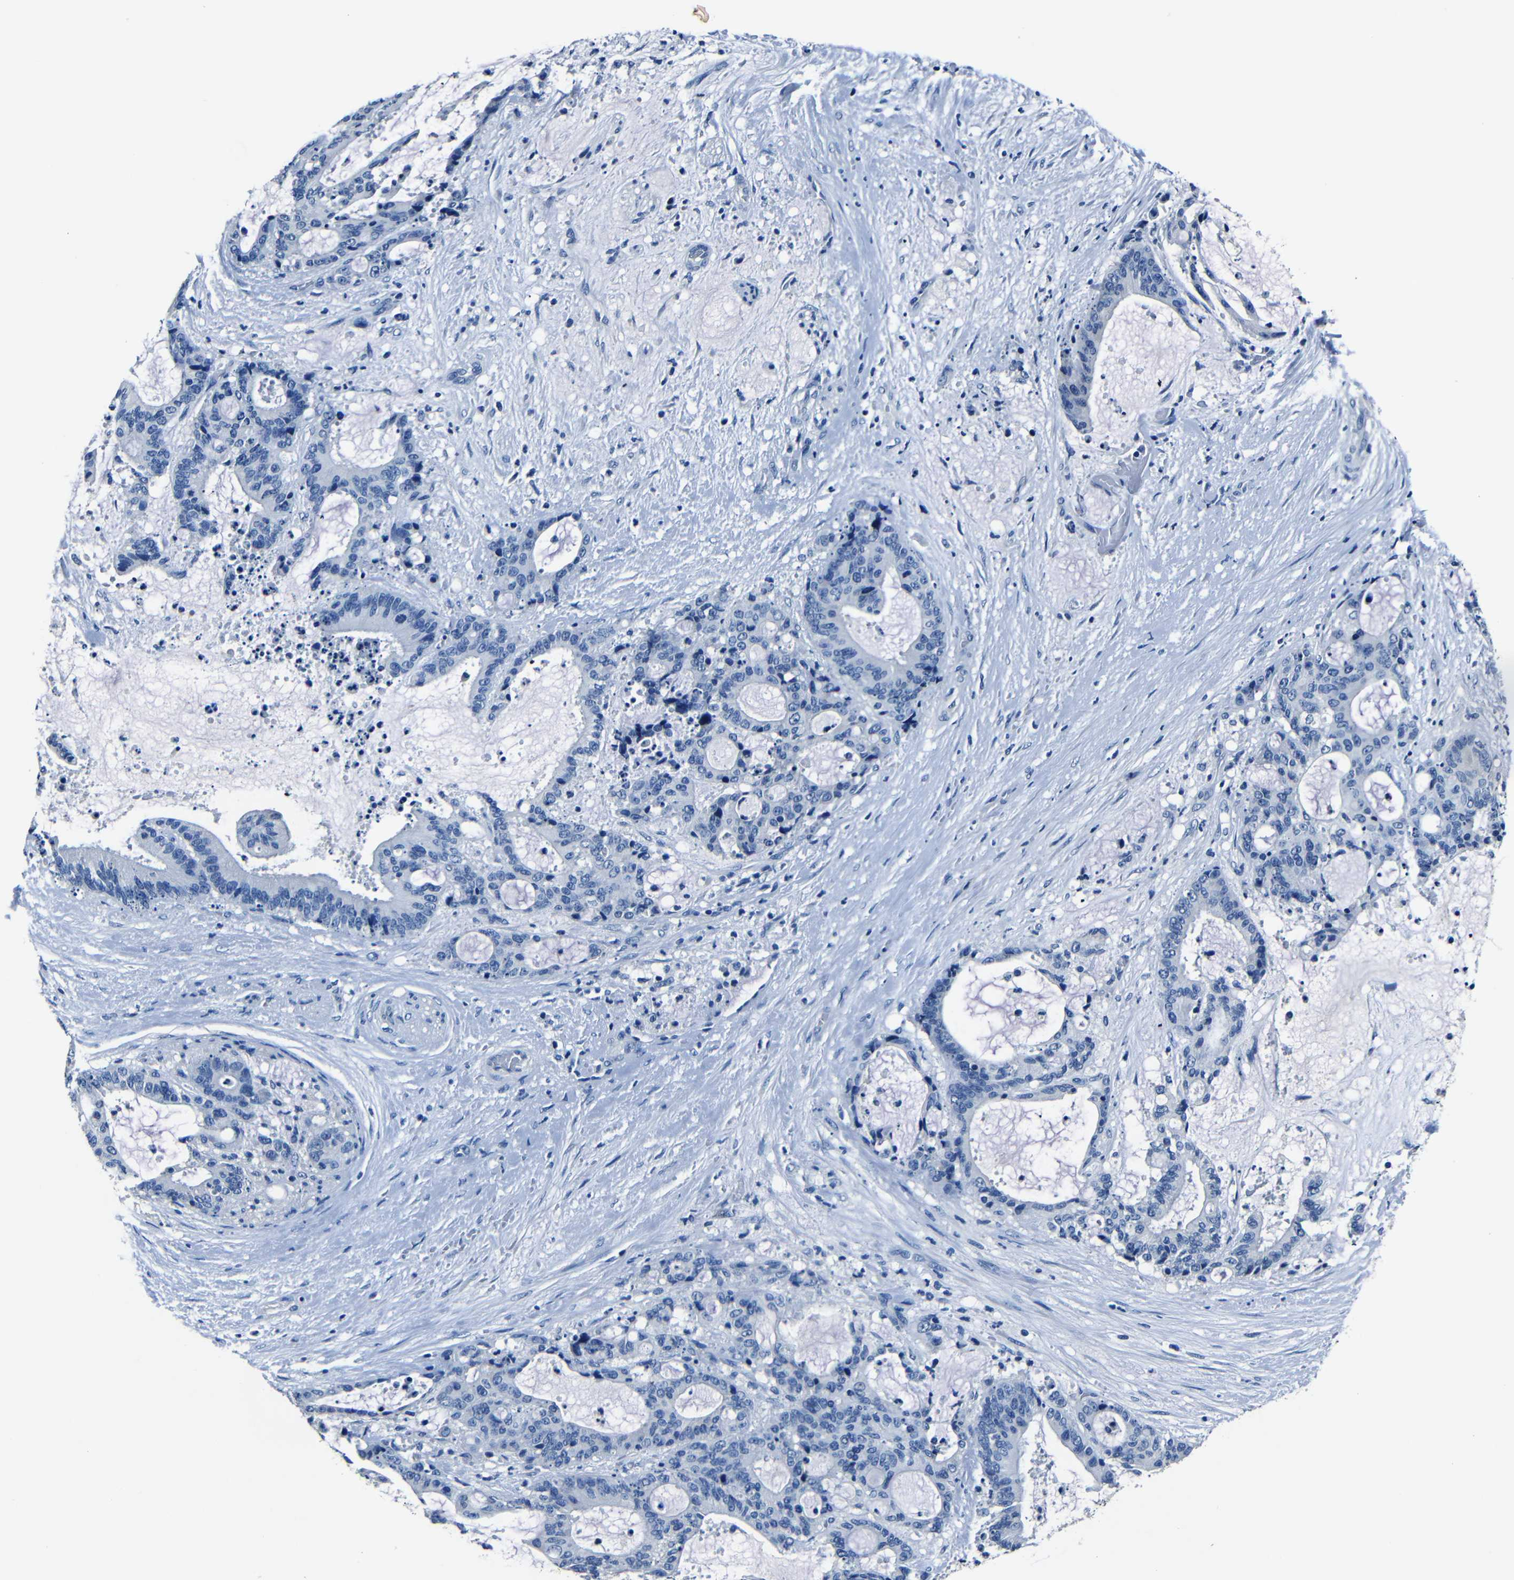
{"staining": {"intensity": "negative", "quantity": "none", "location": "none"}, "tissue": "liver cancer", "cell_type": "Tumor cells", "image_type": "cancer", "snomed": [{"axis": "morphology", "description": "Normal tissue, NOS"}, {"axis": "morphology", "description": "Cholangiocarcinoma"}, {"axis": "topography", "description": "Liver"}, {"axis": "topography", "description": "Peripheral nerve tissue"}], "caption": "Tumor cells are negative for brown protein staining in liver cholangiocarcinoma.", "gene": "NCMAP", "patient": {"sex": "female", "age": 73}}